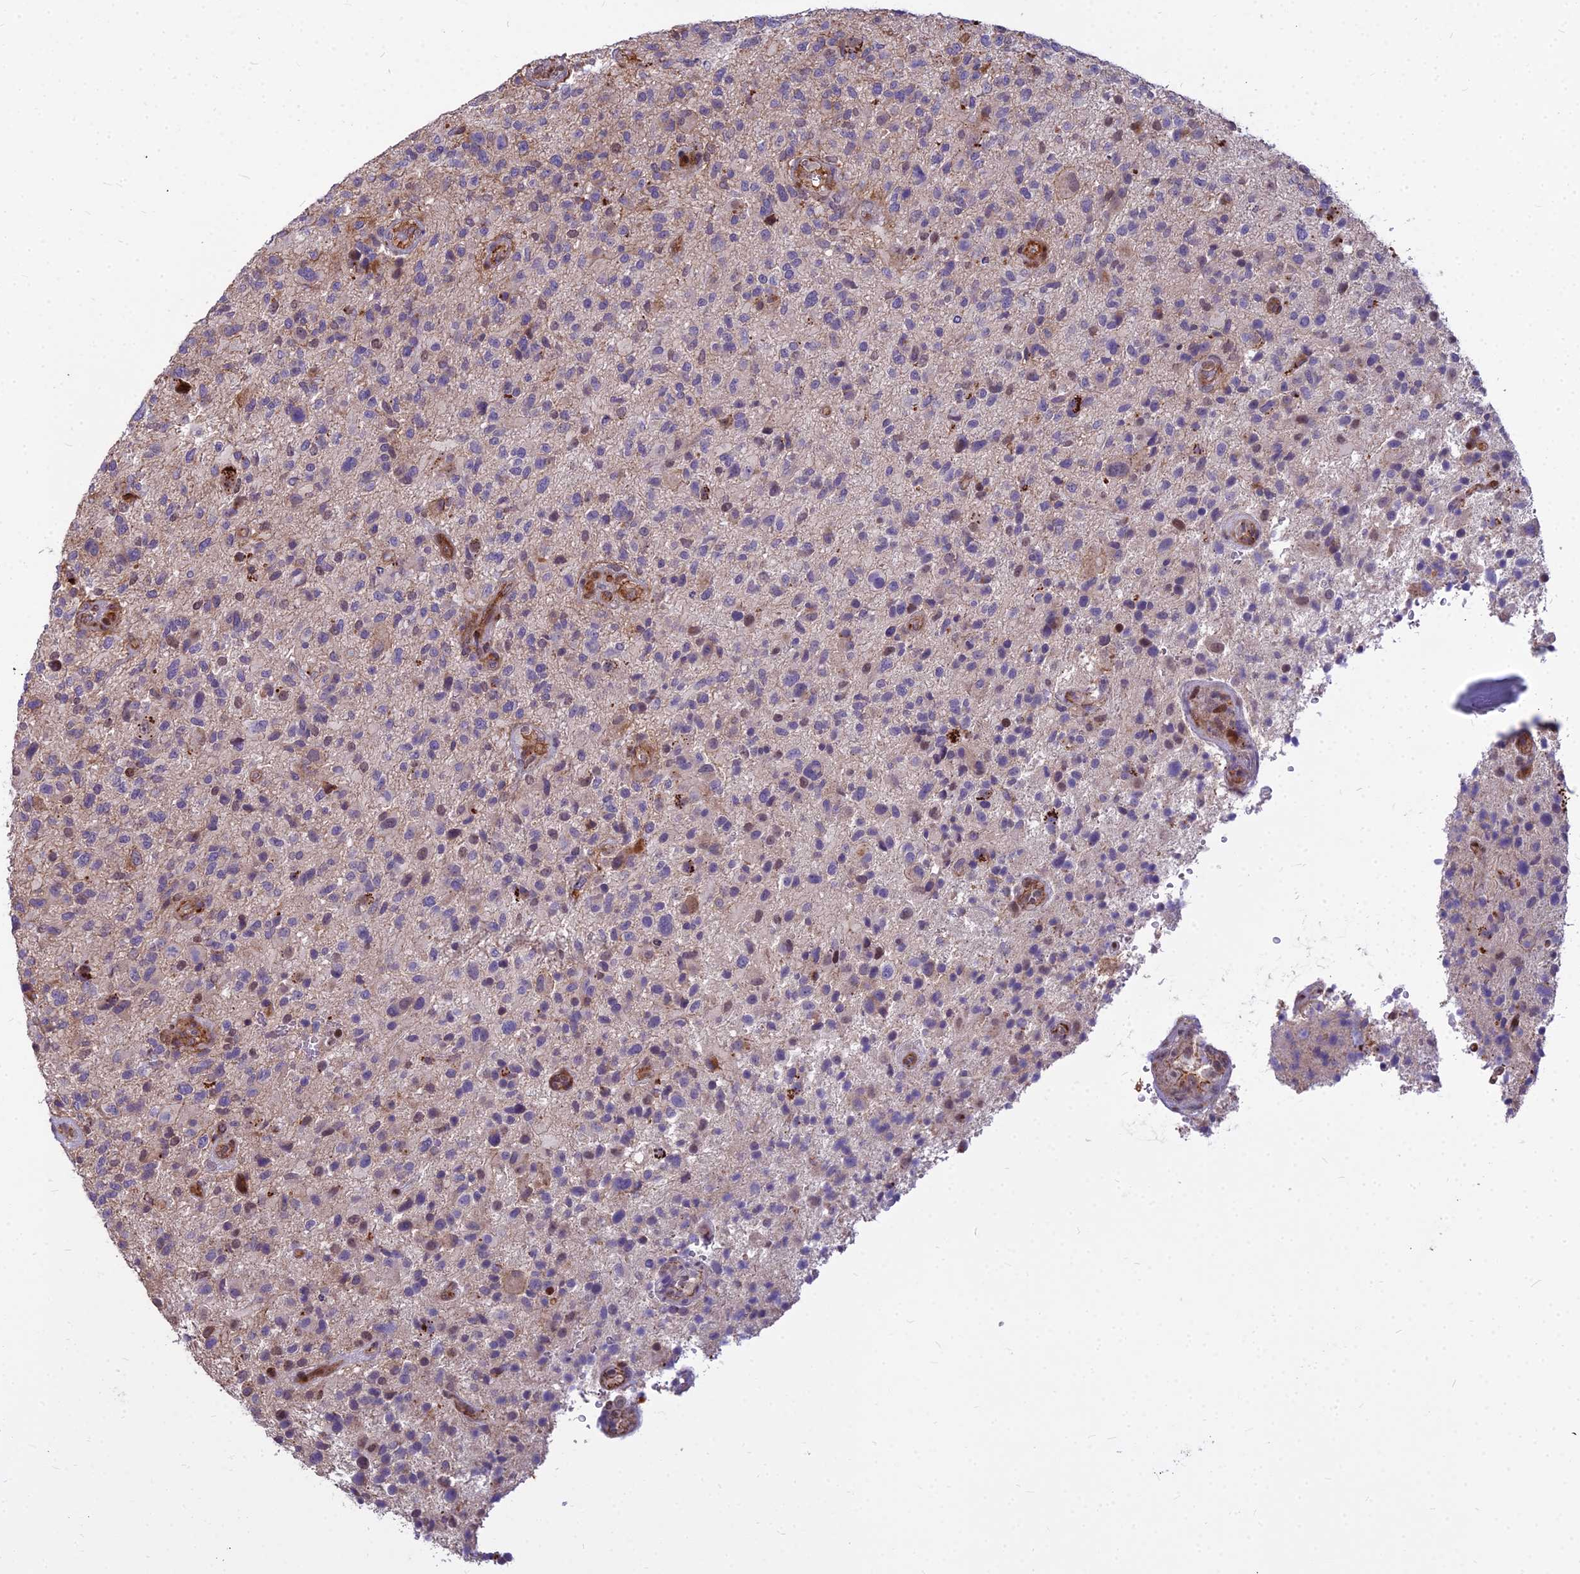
{"staining": {"intensity": "negative", "quantity": "none", "location": "none"}, "tissue": "glioma", "cell_type": "Tumor cells", "image_type": "cancer", "snomed": [{"axis": "morphology", "description": "Glioma, malignant, High grade"}, {"axis": "topography", "description": "Brain"}], "caption": "Tumor cells are negative for protein expression in human malignant glioma (high-grade).", "gene": "GLYATL3", "patient": {"sex": "male", "age": 47}}